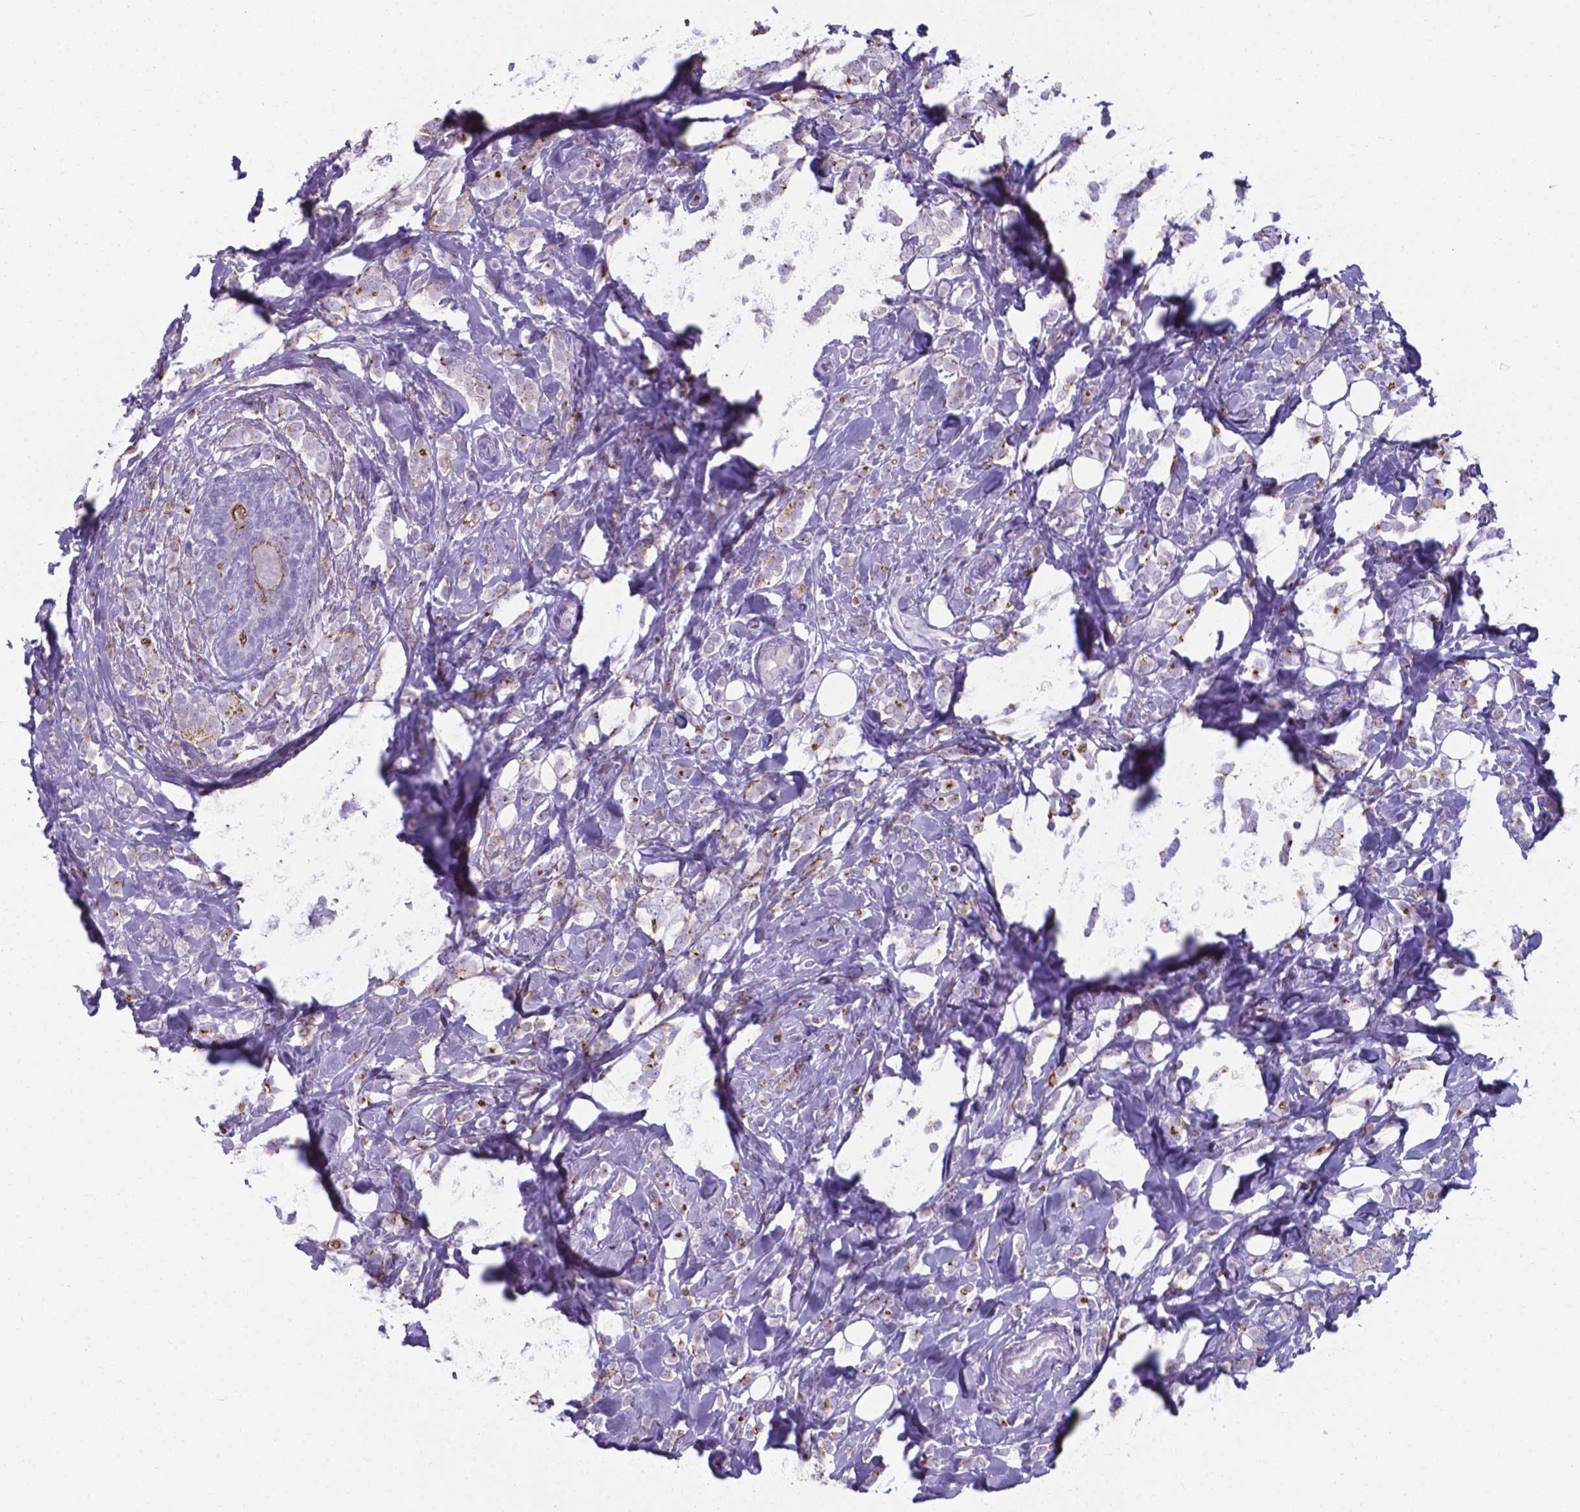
{"staining": {"intensity": "strong", "quantity": ">75%", "location": "cytoplasmic/membranous"}, "tissue": "breast cancer", "cell_type": "Tumor cells", "image_type": "cancer", "snomed": [{"axis": "morphology", "description": "Lobular carcinoma"}, {"axis": "topography", "description": "Breast"}], "caption": "The micrograph demonstrates immunohistochemical staining of breast cancer (lobular carcinoma). There is strong cytoplasmic/membranous positivity is appreciated in approximately >75% of tumor cells.", "gene": "AP5B1", "patient": {"sex": "female", "age": 49}}